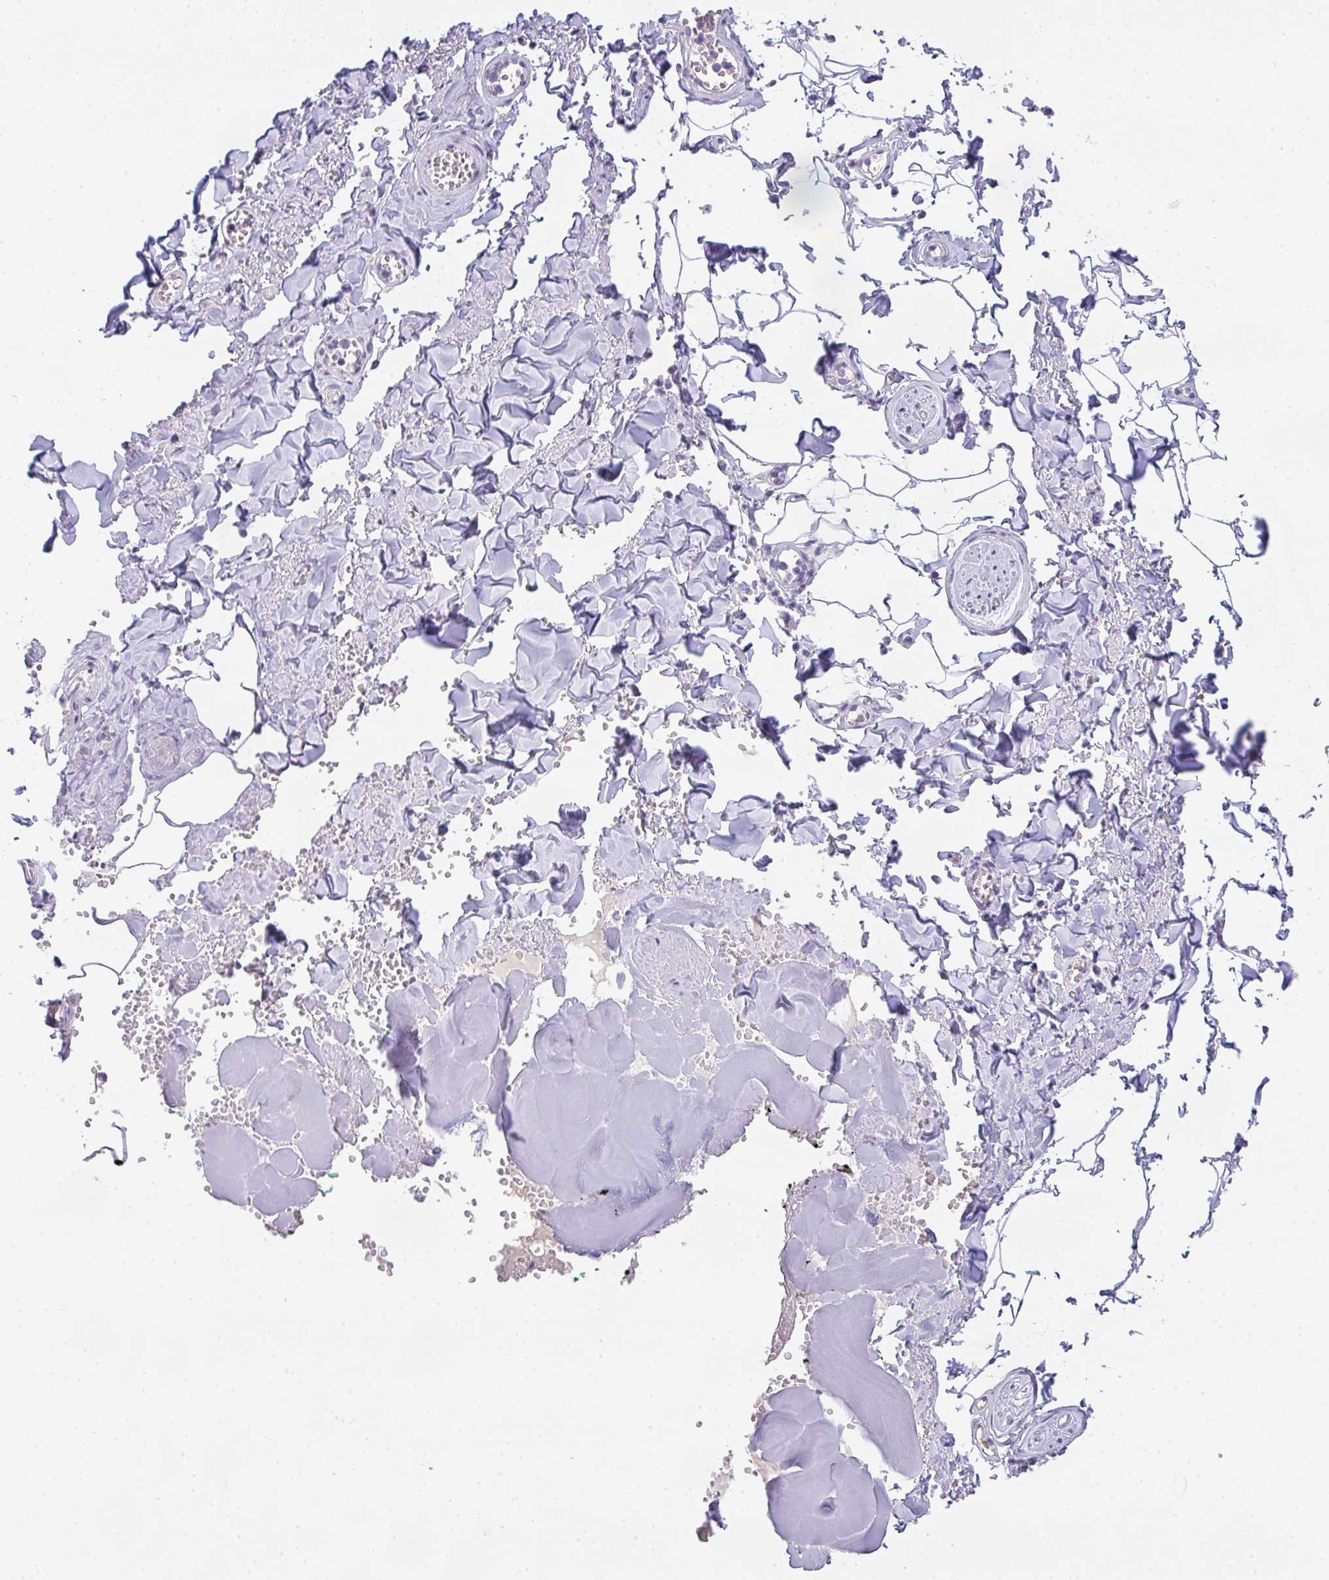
{"staining": {"intensity": "negative", "quantity": "none", "location": "none"}, "tissue": "adipose tissue", "cell_type": "Adipocytes", "image_type": "normal", "snomed": [{"axis": "morphology", "description": "Normal tissue, NOS"}, {"axis": "topography", "description": "Vulva"}, {"axis": "topography", "description": "Peripheral nerve tissue"}], "caption": "This image is of unremarkable adipose tissue stained with immunohistochemistry to label a protein in brown with the nuclei are counter-stained blue. There is no positivity in adipocytes.", "gene": "COX7B", "patient": {"sex": "female", "age": 66}}